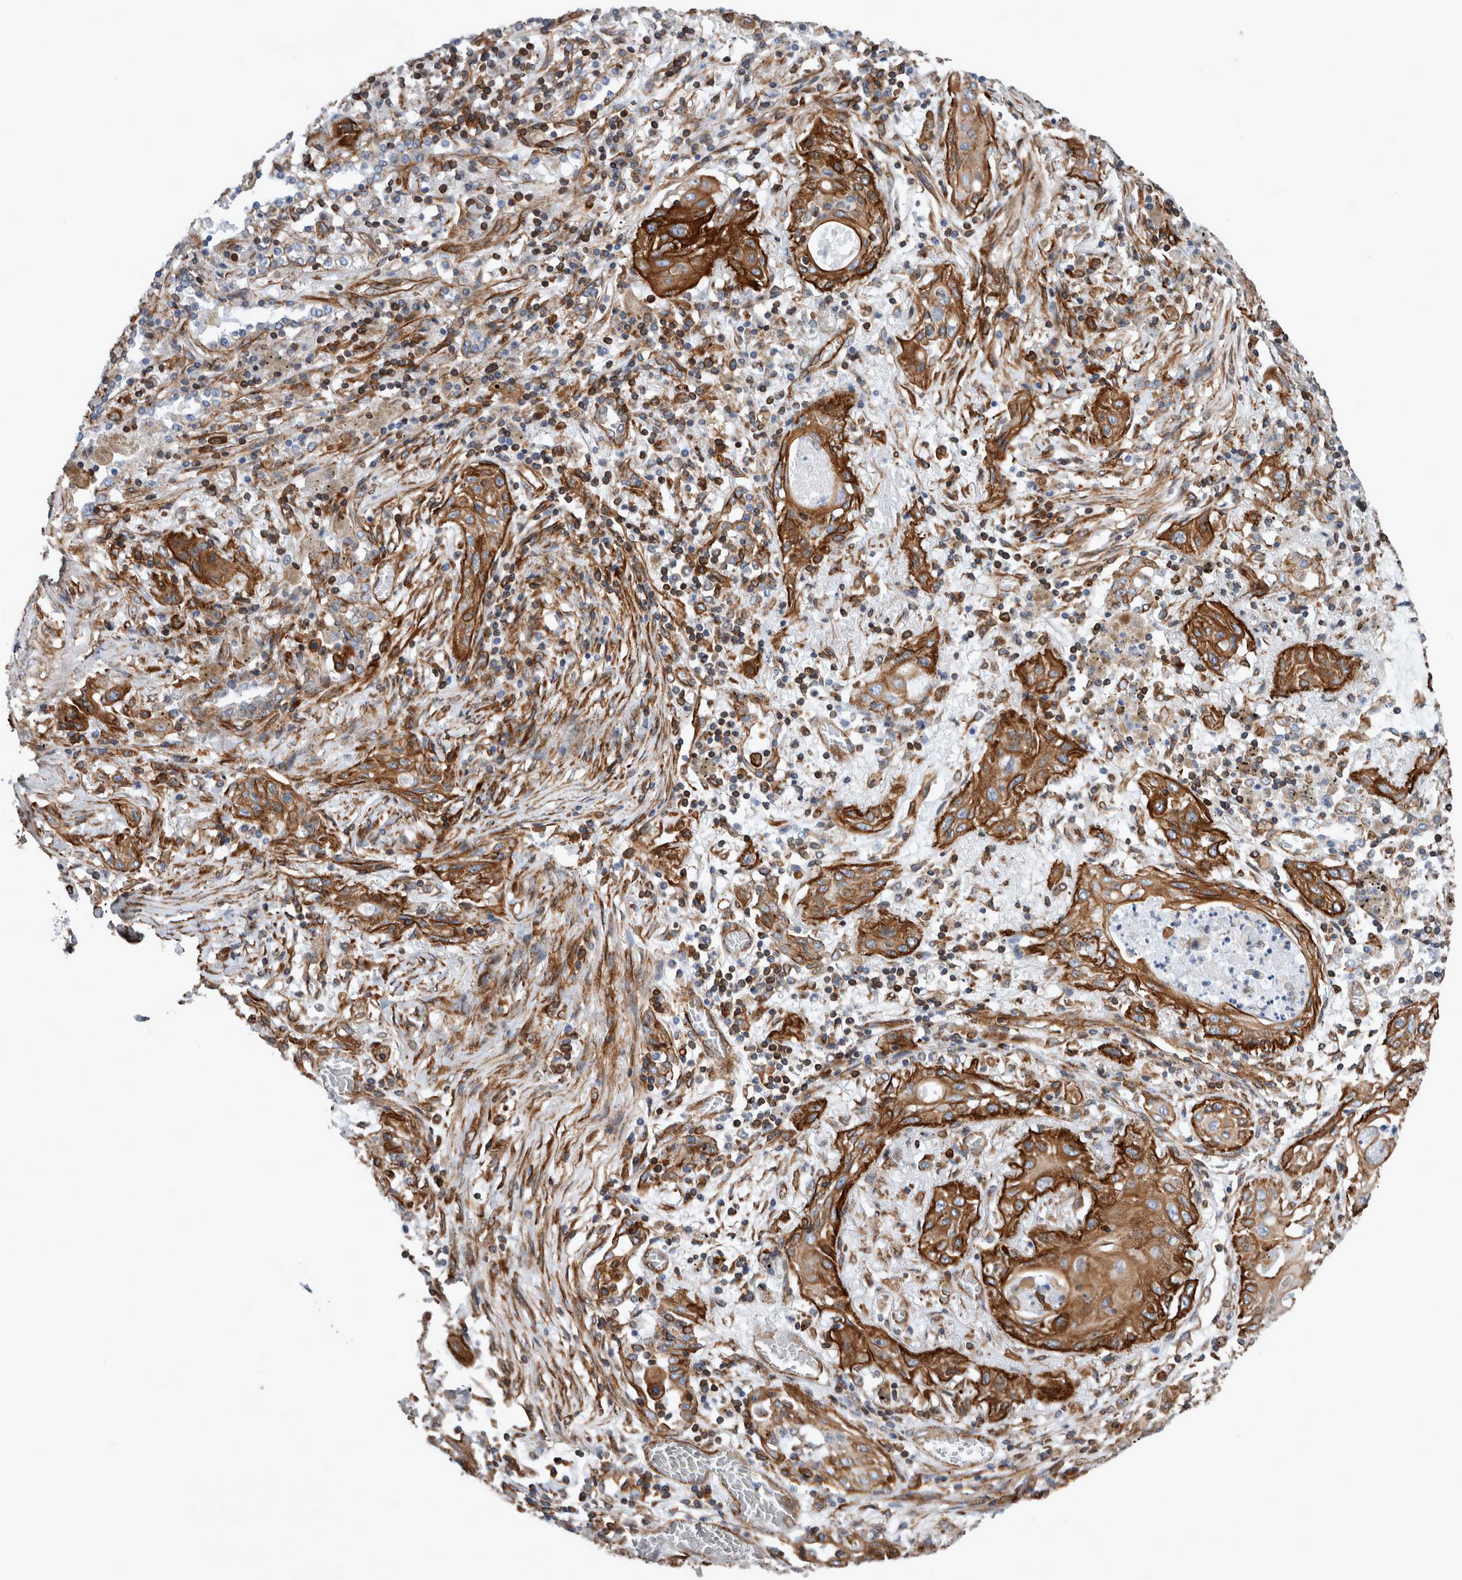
{"staining": {"intensity": "strong", "quantity": ">75%", "location": "cytoplasmic/membranous"}, "tissue": "lung cancer", "cell_type": "Tumor cells", "image_type": "cancer", "snomed": [{"axis": "morphology", "description": "Squamous cell carcinoma, NOS"}, {"axis": "topography", "description": "Lung"}], "caption": "Immunohistochemical staining of lung cancer (squamous cell carcinoma) exhibits strong cytoplasmic/membranous protein positivity in approximately >75% of tumor cells.", "gene": "PLEC", "patient": {"sex": "female", "age": 47}}